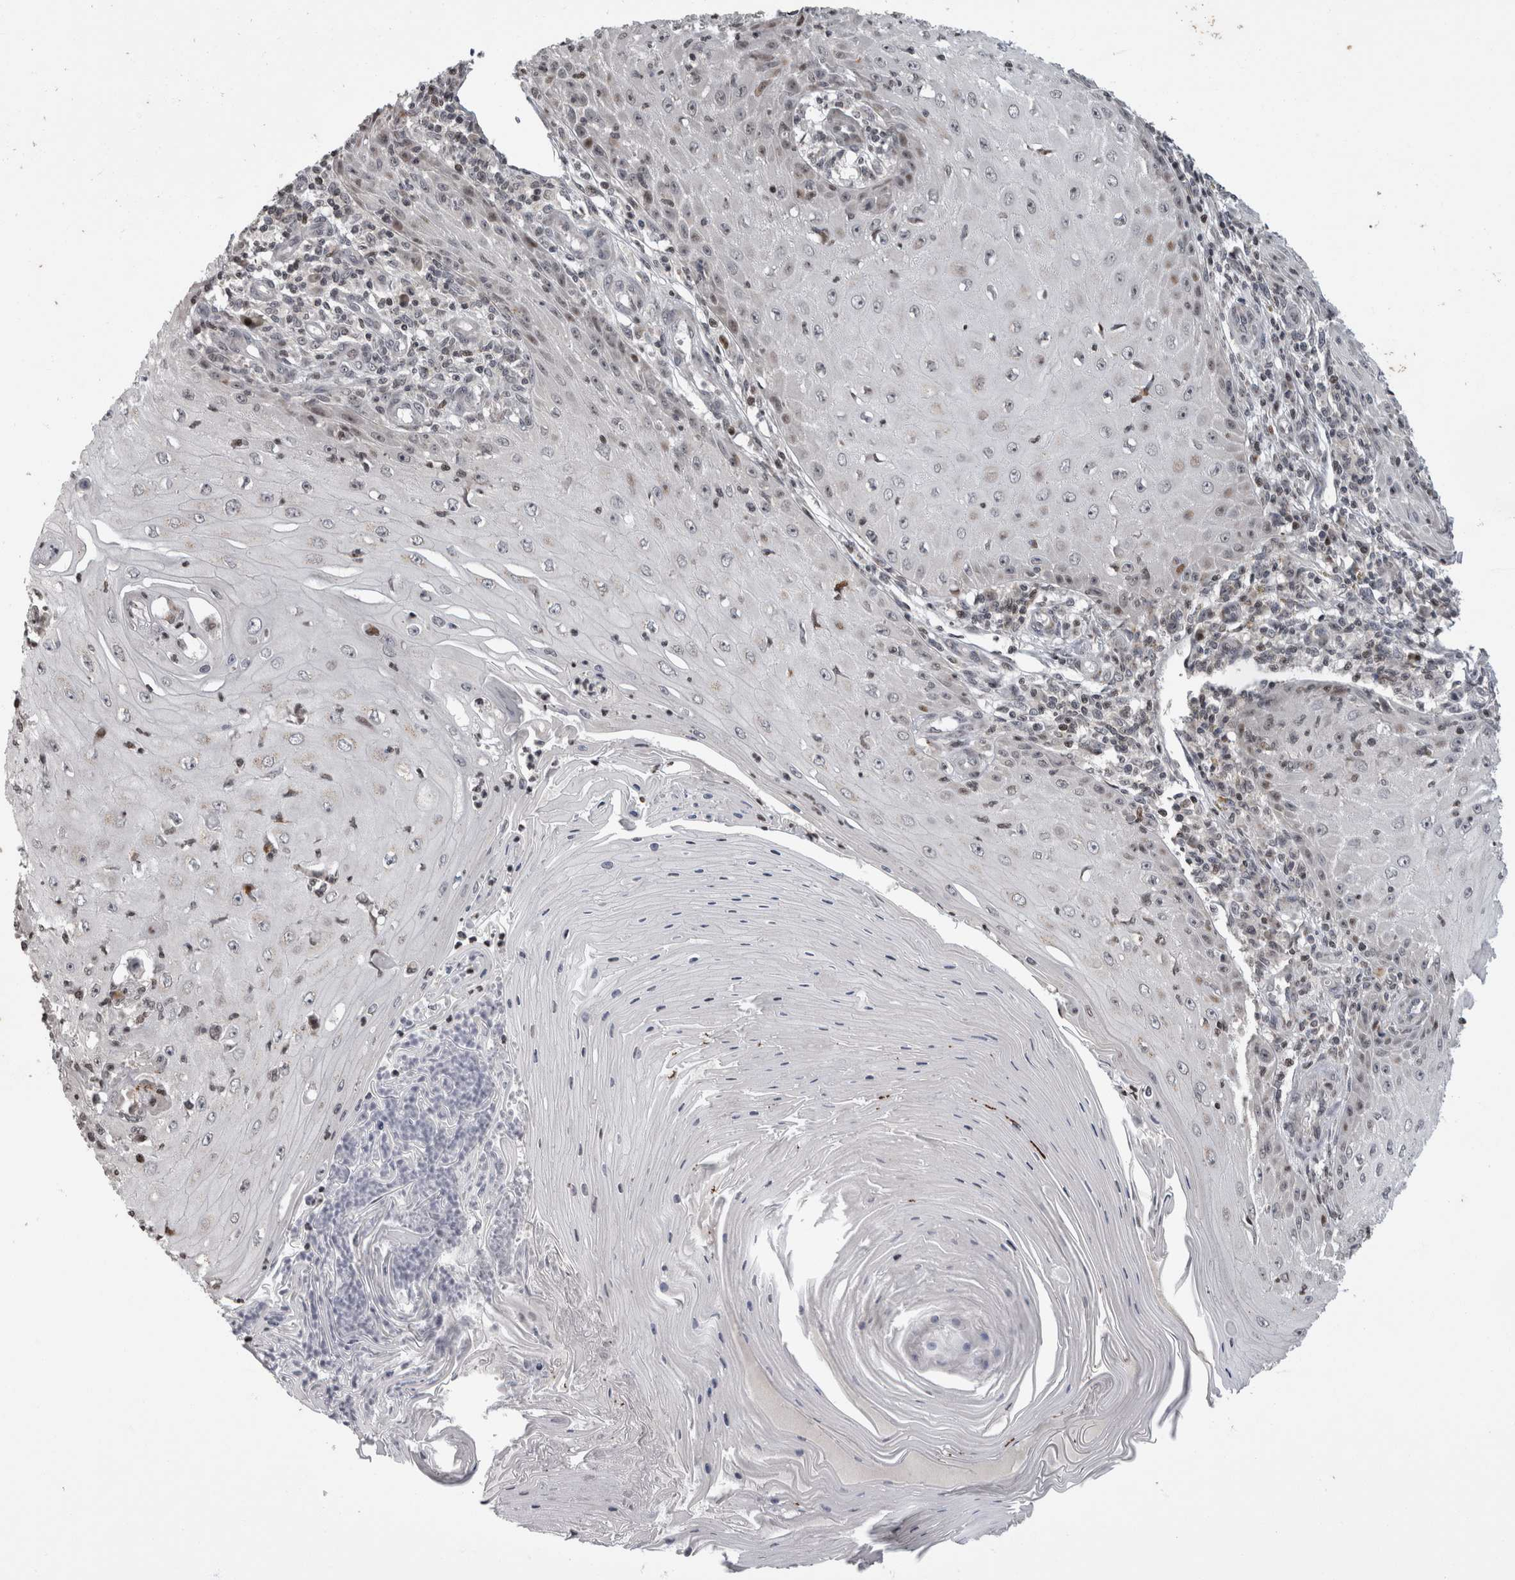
{"staining": {"intensity": "weak", "quantity": "<25%", "location": "nuclear"}, "tissue": "skin cancer", "cell_type": "Tumor cells", "image_type": "cancer", "snomed": [{"axis": "morphology", "description": "Squamous cell carcinoma, NOS"}, {"axis": "topography", "description": "Skin"}], "caption": "The immunohistochemistry (IHC) image has no significant positivity in tumor cells of squamous cell carcinoma (skin) tissue.", "gene": "ZBTB11", "patient": {"sex": "female", "age": 73}}